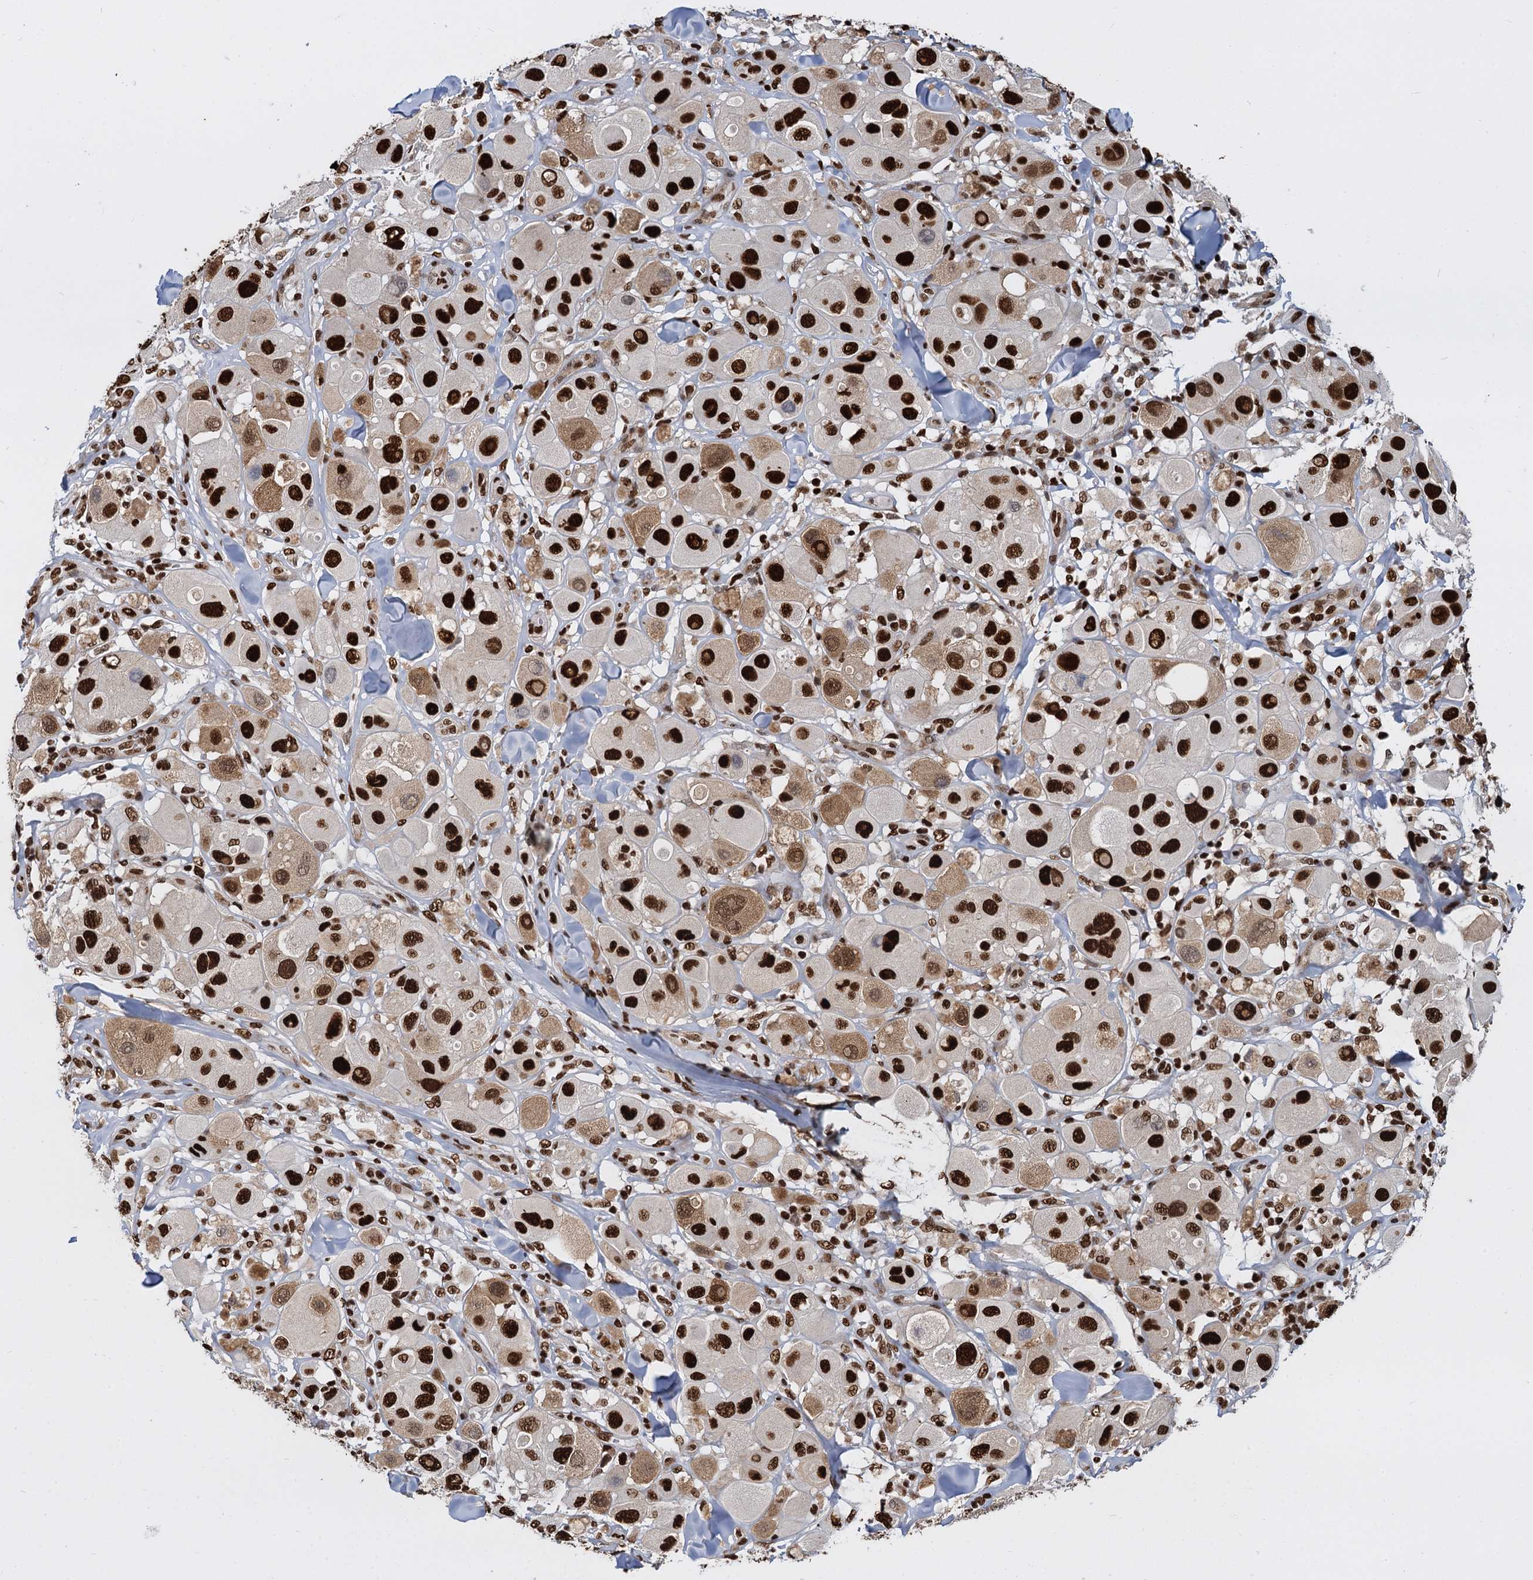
{"staining": {"intensity": "strong", "quantity": ">75%", "location": "nuclear"}, "tissue": "melanoma", "cell_type": "Tumor cells", "image_type": "cancer", "snomed": [{"axis": "morphology", "description": "Malignant melanoma, Metastatic site"}, {"axis": "topography", "description": "Skin"}], "caption": "There is high levels of strong nuclear expression in tumor cells of melanoma, as demonstrated by immunohistochemical staining (brown color).", "gene": "DCPS", "patient": {"sex": "male", "age": 41}}